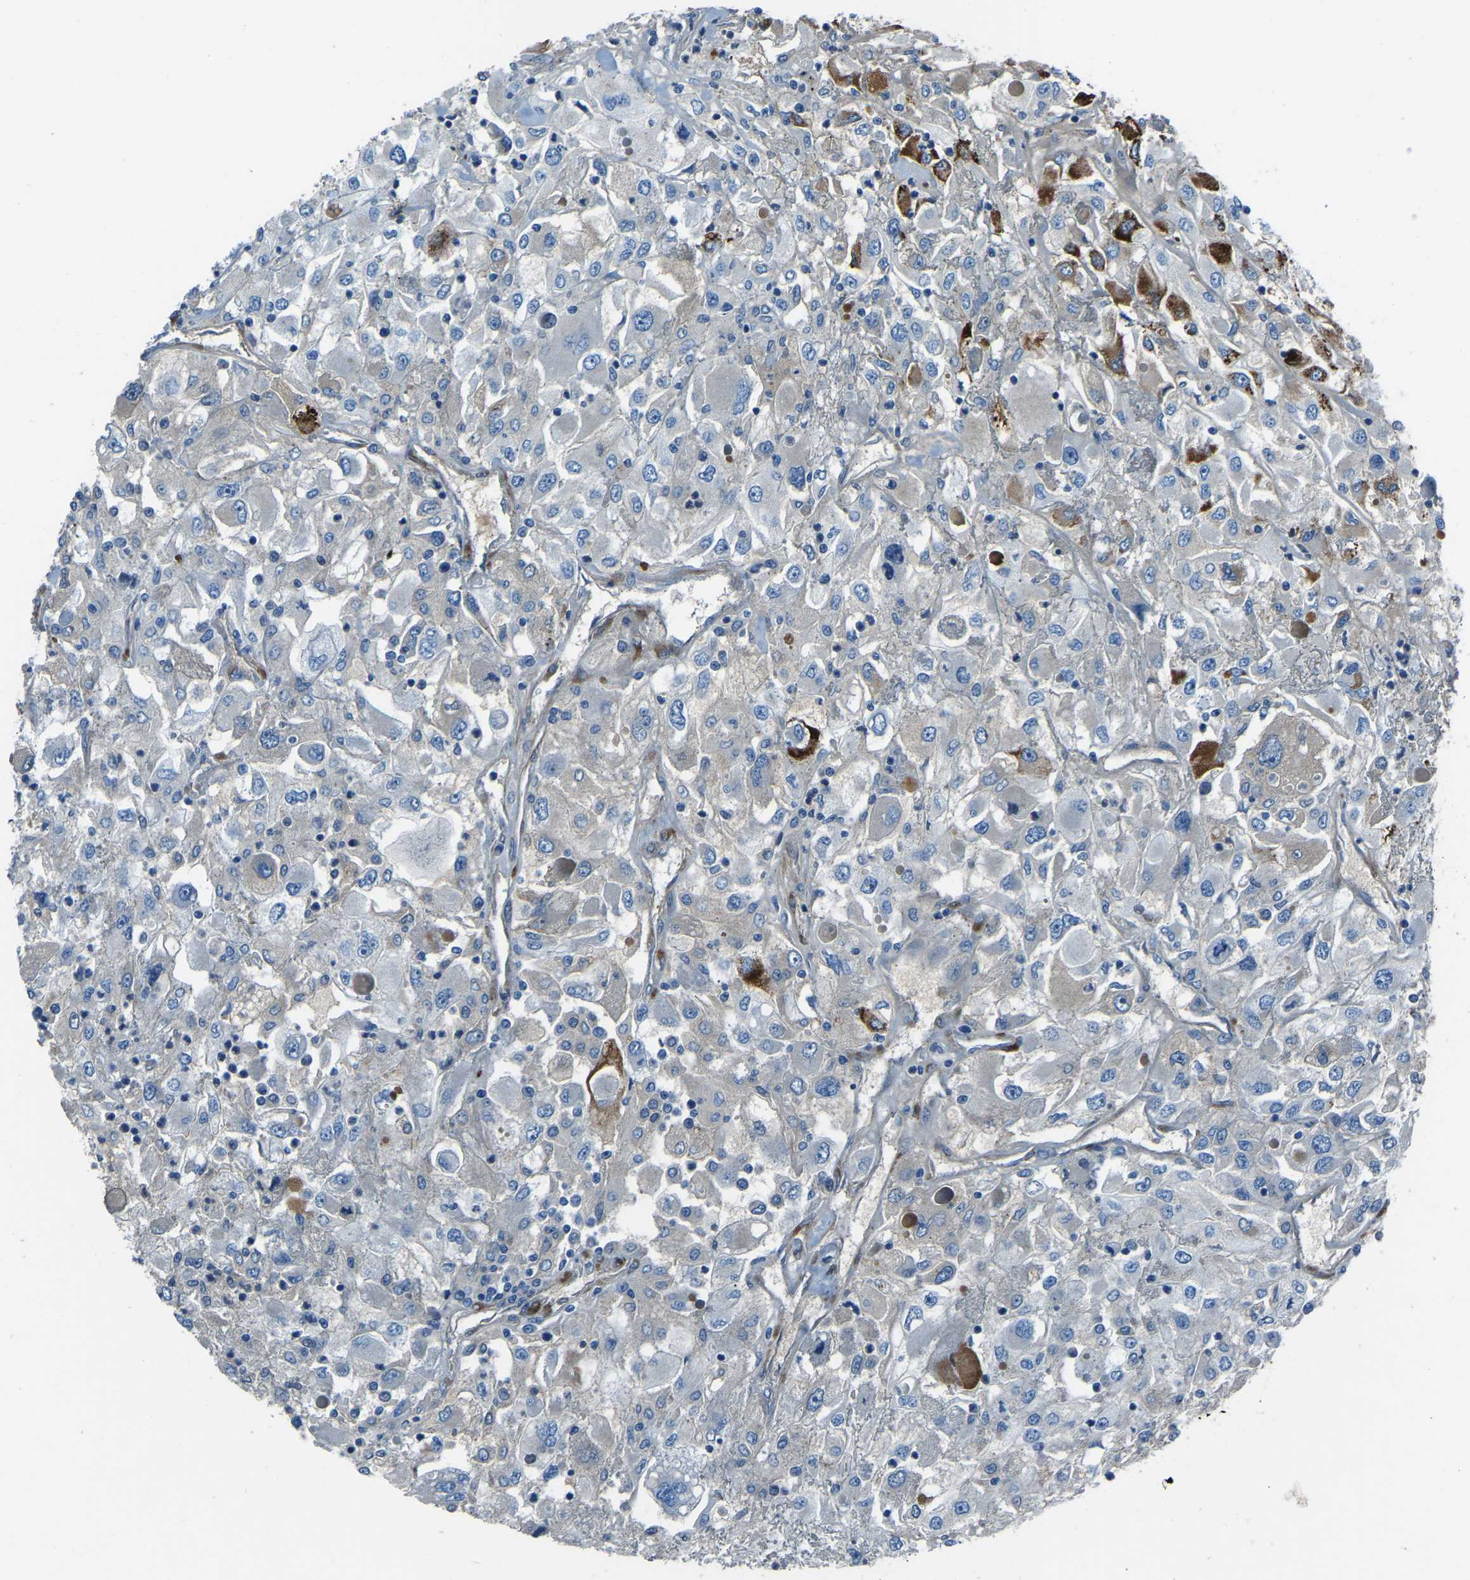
{"staining": {"intensity": "negative", "quantity": "none", "location": "none"}, "tissue": "renal cancer", "cell_type": "Tumor cells", "image_type": "cancer", "snomed": [{"axis": "morphology", "description": "Adenocarcinoma, NOS"}, {"axis": "topography", "description": "Kidney"}], "caption": "There is no significant staining in tumor cells of renal adenocarcinoma.", "gene": "COL3A1", "patient": {"sex": "female", "age": 52}}